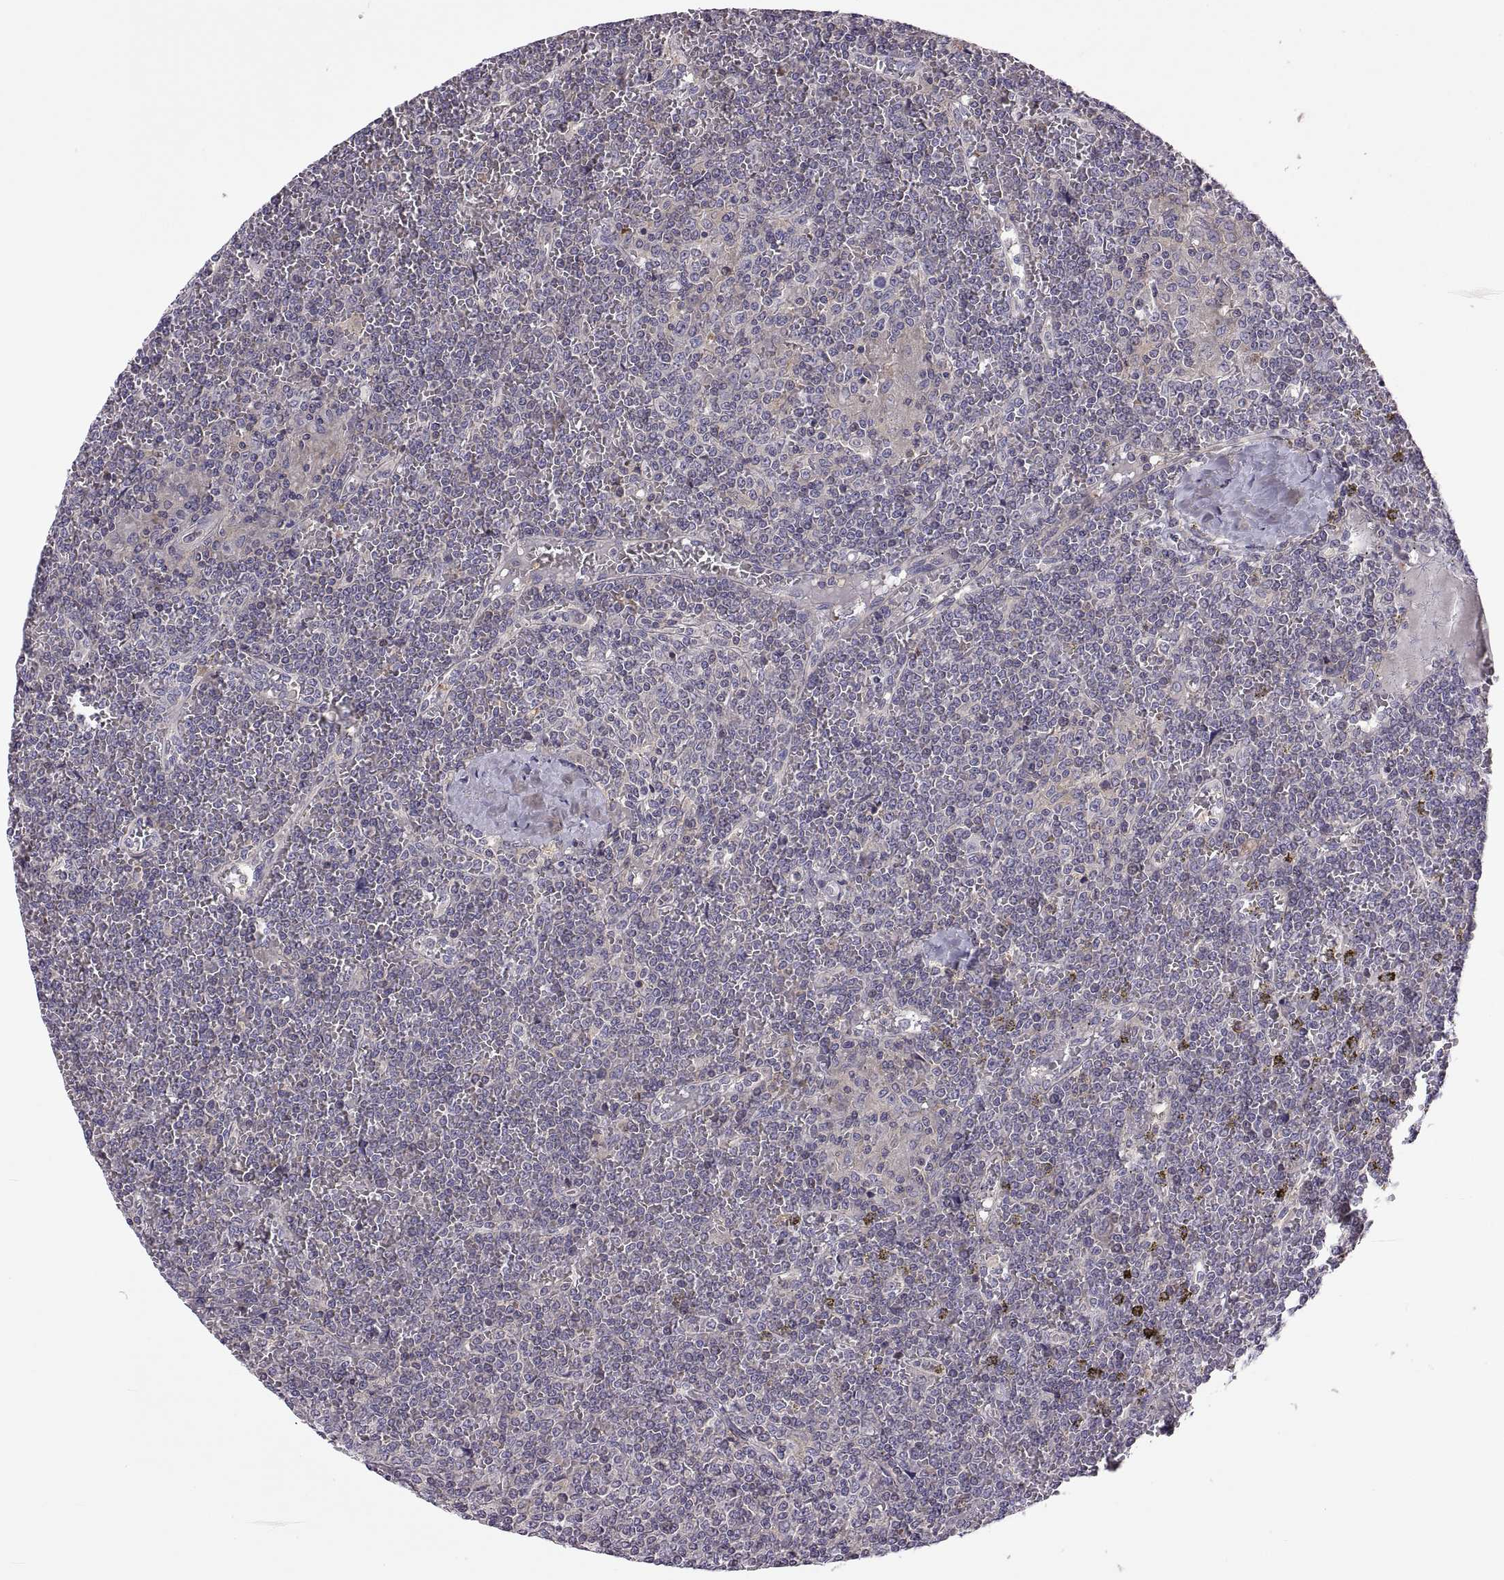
{"staining": {"intensity": "negative", "quantity": "none", "location": "none"}, "tissue": "lymphoma", "cell_type": "Tumor cells", "image_type": "cancer", "snomed": [{"axis": "morphology", "description": "Malignant lymphoma, non-Hodgkin's type, Low grade"}, {"axis": "topography", "description": "Spleen"}], "caption": "The immunohistochemistry (IHC) image has no significant positivity in tumor cells of lymphoma tissue.", "gene": "SPATA32", "patient": {"sex": "female", "age": 19}}